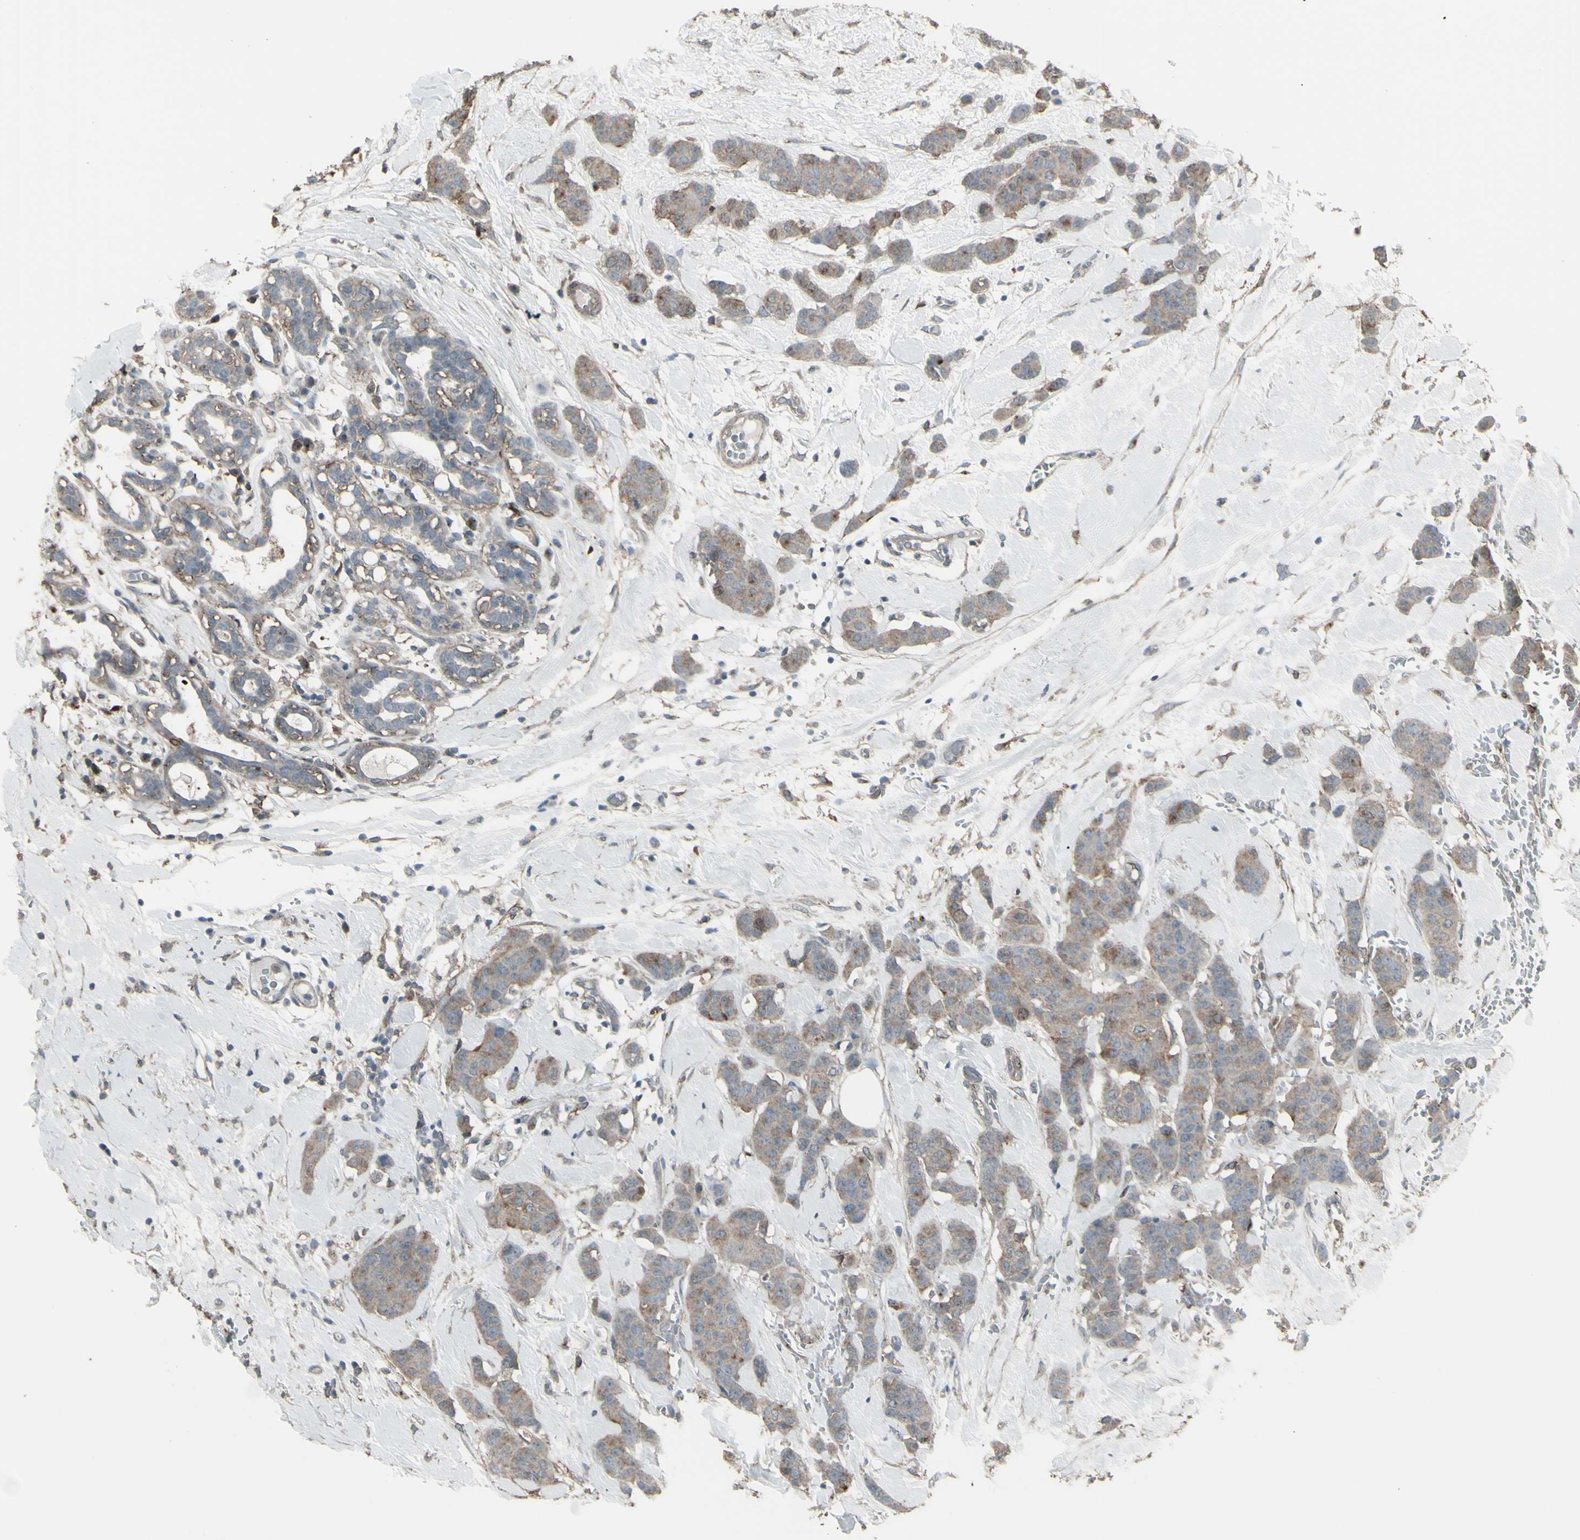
{"staining": {"intensity": "weak", "quantity": "25%-75%", "location": "cytoplasmic/membranous"}, "tissue": "breast cancer", "cell_type": "Tumor cells", "image_type": "cancer", "snomed": [{"axis": "morphology", "description": "Normal tissue, NOS"}, {"axis": "morphology", "description": "Duct carcinoma"}, {"axis": "topography", "description": "Breast"}], "caption": "Weak cytoplasmic/membranous positivity for a protein is present in approximately 25%-75% of tumor cells of breast cancer using immunohistochemistry (IHC).", "gene": "SMO", "patient": {"sex": "female", "age": 40}}